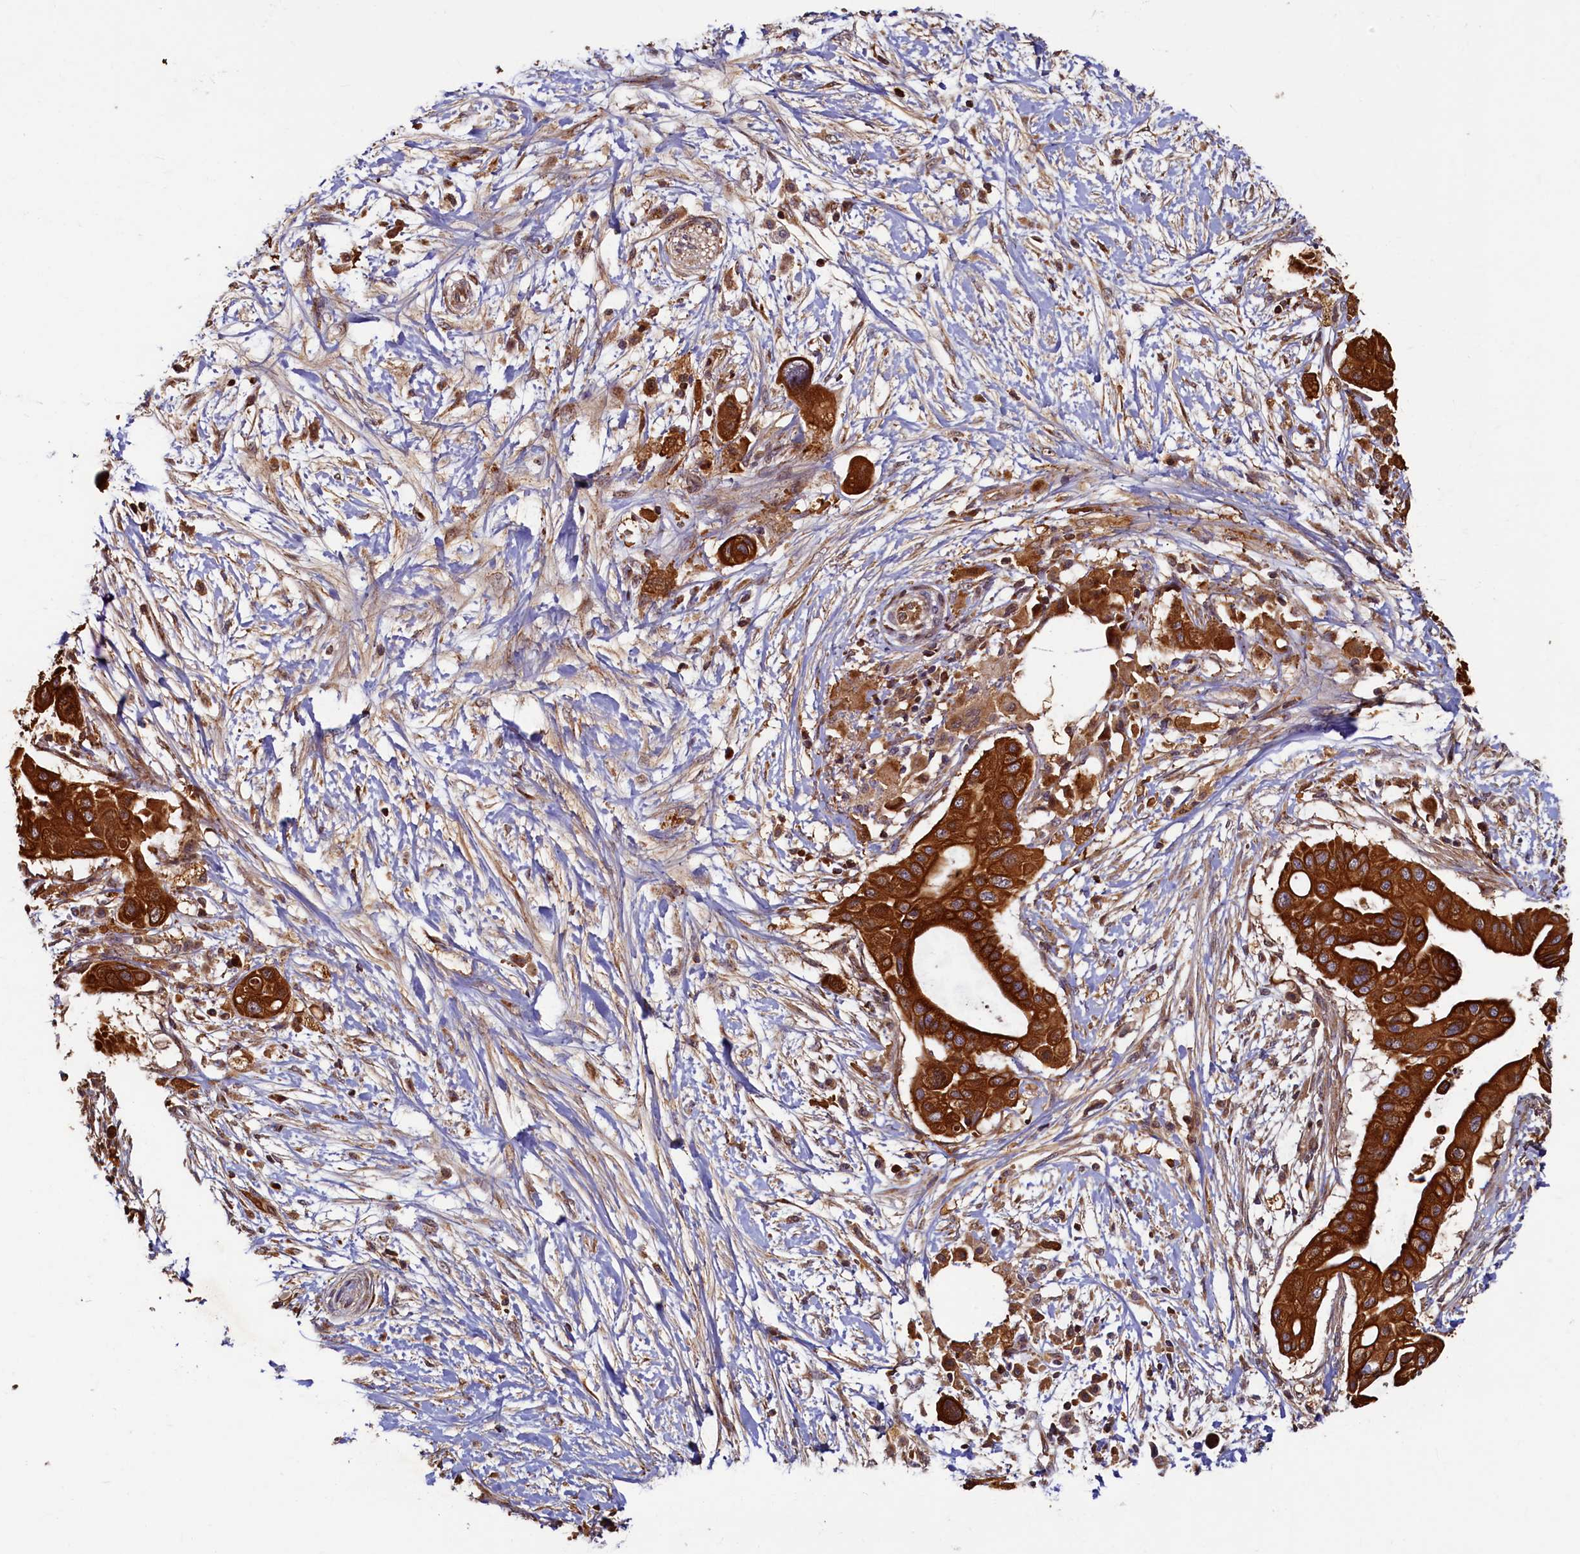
{"staining": {"intensity": "strong", "quantity": ">75%", "location": "cytoplasmic/membranous"}, "tissue": "pancreatic cancer", "cell_type": "Tumor cells", "image_type": "cancer", "snomed": [{"axis": "morphology", "description": "Adenocarcinoma, NOS"}, {"axis": "topography", "description": "Pancreas"}], "caption": "Tumor cells display strong cytoplasmic/membranous staining in approximately >75% of cells in pancreatic adenocarcinoma. (Stains: DAB (3,3'-diaminobenzidine) in brown, nuclei in blue, Microscopy: brightfield microscopy at high magnification).", "gene": "NCKAP5L", "patient": {"sex": "male", "age": 68}}